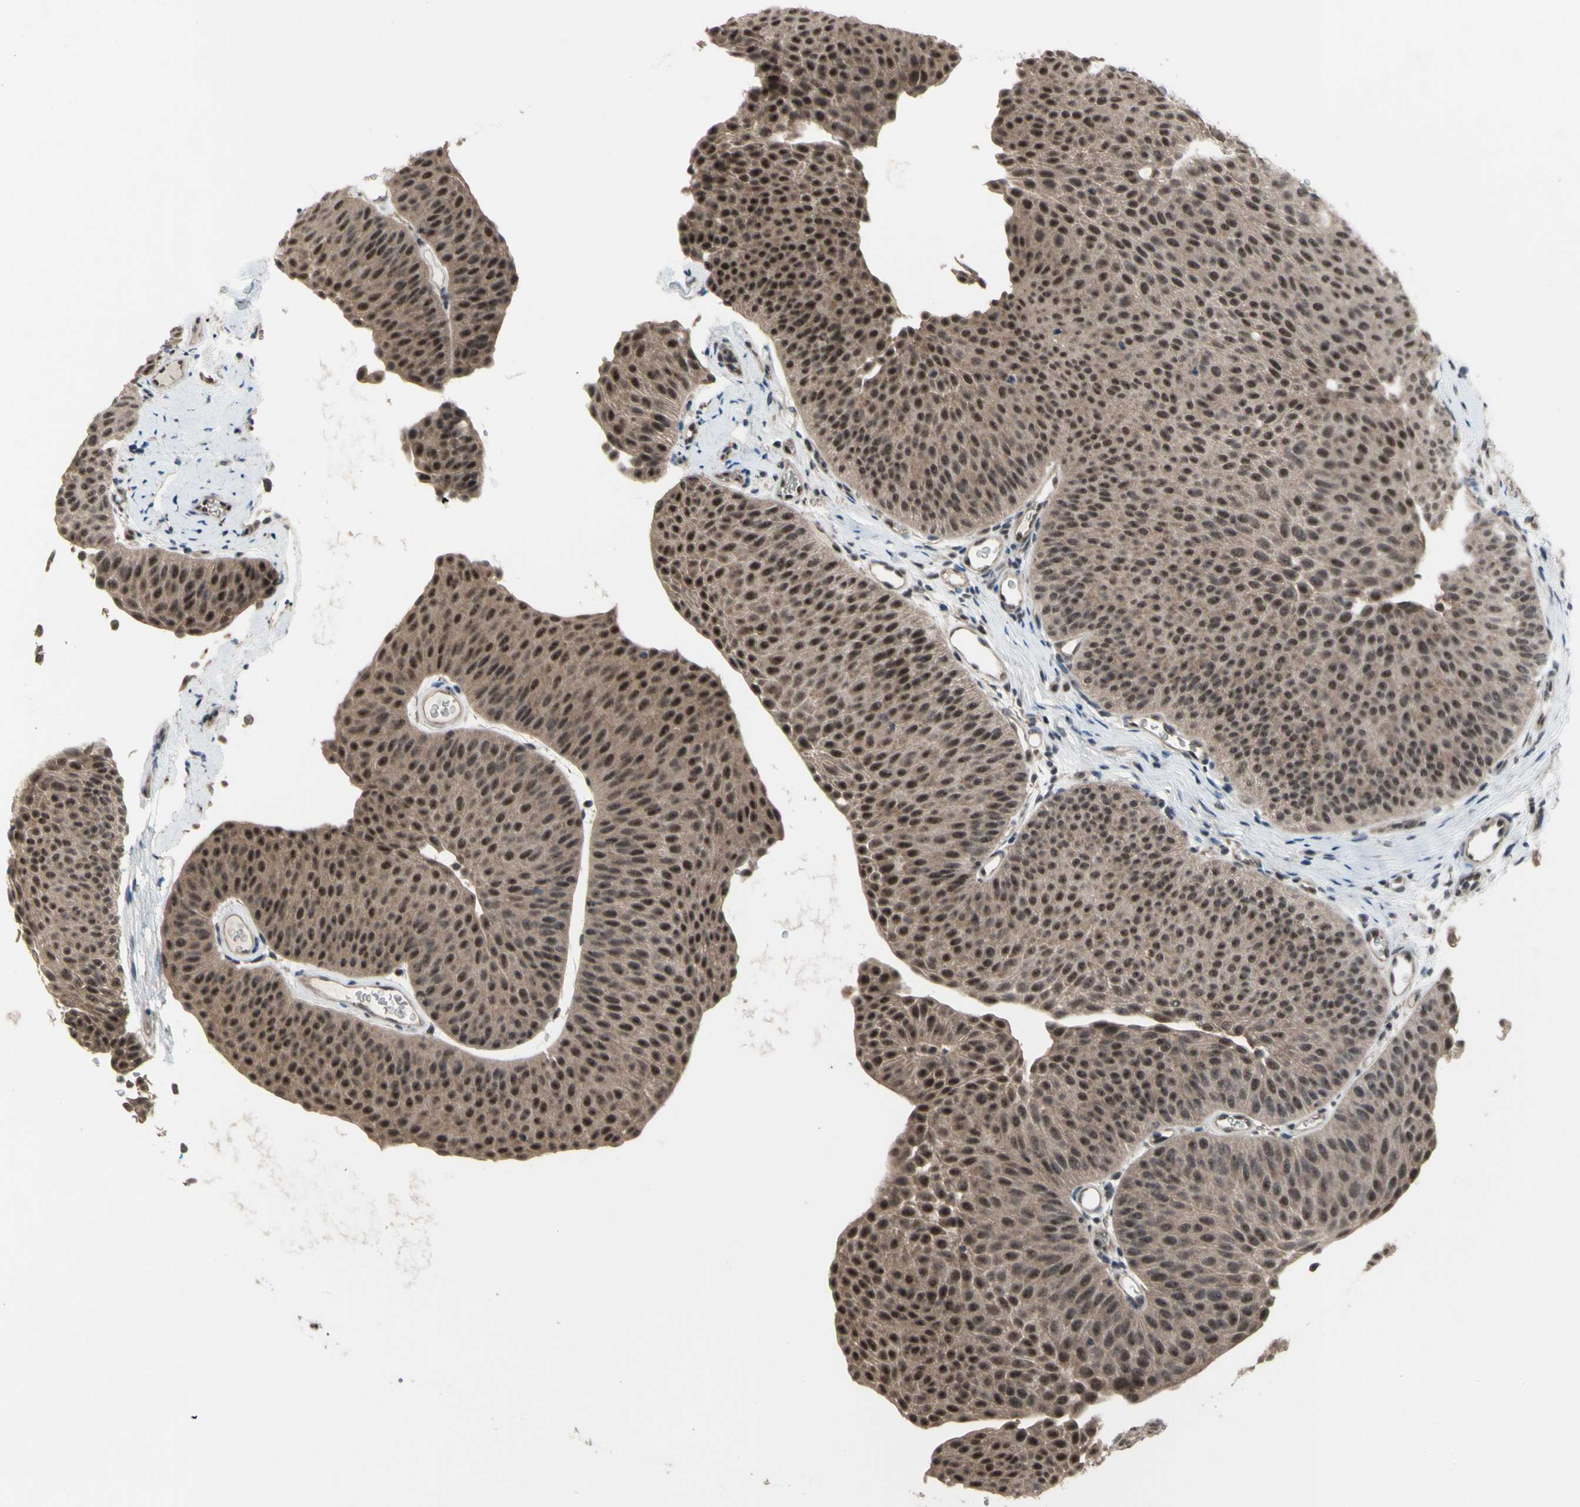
{"staining": {"intensity": "moderate", "quantity": ">75%", "location": "cytoplasmic/membranous,nuclear"}, "tissue": "urothelial cancer", "cell_type": "Tumor cells", "image_type": "cancer", "snomed": [{"axis": "morphology", "description": "Urothelial carcinoma, Low grade"}, {"axis": "topography", "description": "Urinary bladder"}], "caption": "An IHC micrograph of neoplastic tissue is shown. Protein staining in brown shows moderate cytoplasmic/membranous and nuclear positivity in urothelial cancer within tumor cells.", "gene": "TRDMT1", "patient": {"sex": "female", "age": 60}}